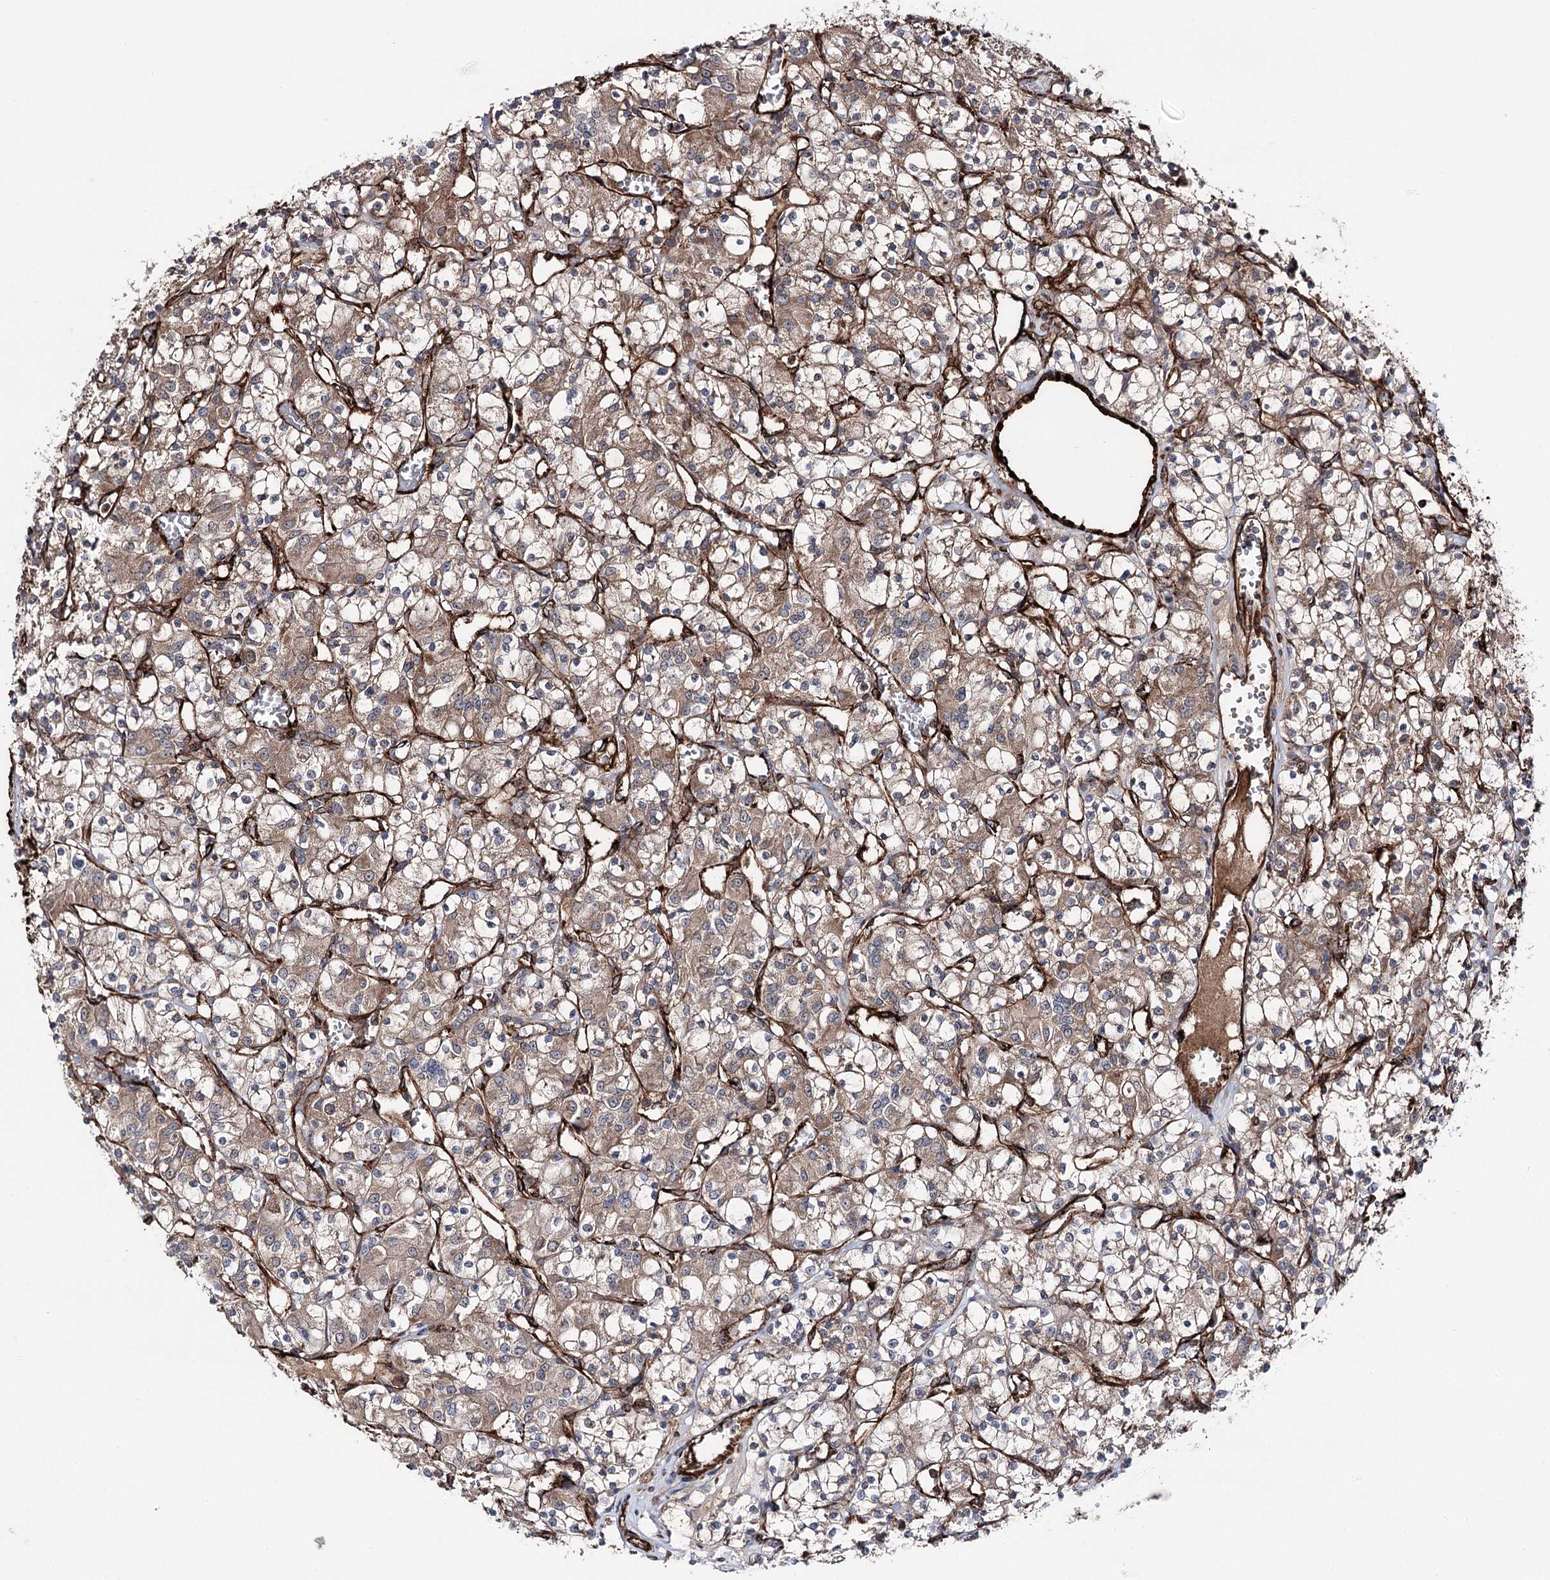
{"staining": {"intensity": "moderate", "quantity": "25%-75%", "location": "cytoplasmic/membranous"}, "tissue": "renal cancer", "cell_type": "Tumor cells", "image_type": "cancer", "snomed": [{"axis": "morphology", "description": "Adenocarcinoma, NOS"}, {"axis": "topography", "description": "Kidney"}], "caption": "Renal cancer (adenocarcinoma) stained with a protein marker reveals moderate staining in tumor cells.", "gene": "MIB1", "patient": {"sex": "female", "age": 59}}